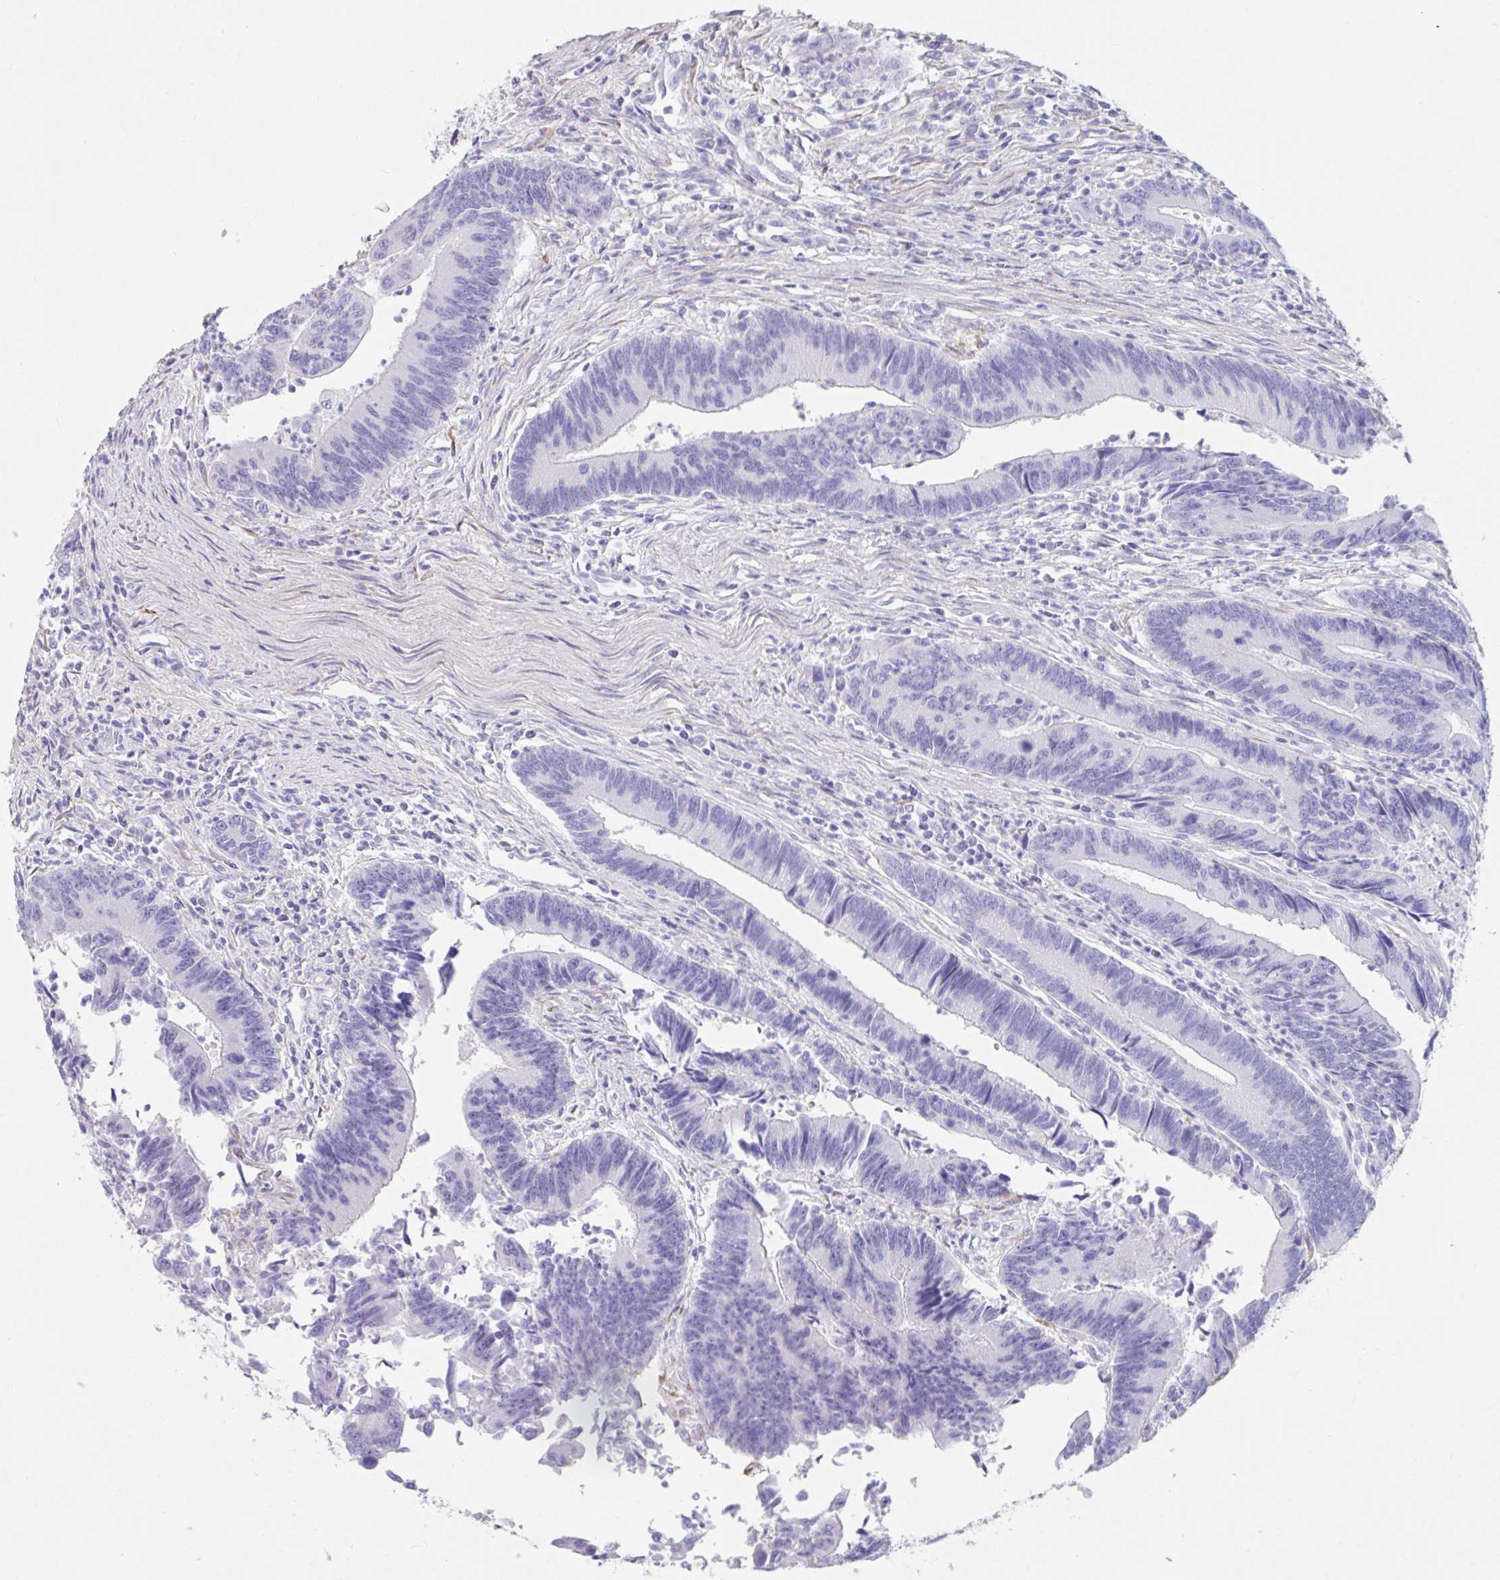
{"staining": {"intensity": "negative", "quantity": "none", "location": "none"}, "tissue": "colorectal cancer", "cell_type": "Tumor cells", "image_type": "cancer", "snomed": [{"axis": "morphology", "description": "Adenocarcinoma, NOS"}, {"axis": "topography", "description": "Colon"}], "caption": "Tumor cells show no significant protein positivity in adenocarcinoma (colorectal).", "gene": "TNNC1", "patient": {"sex": "female", "age": 67}}